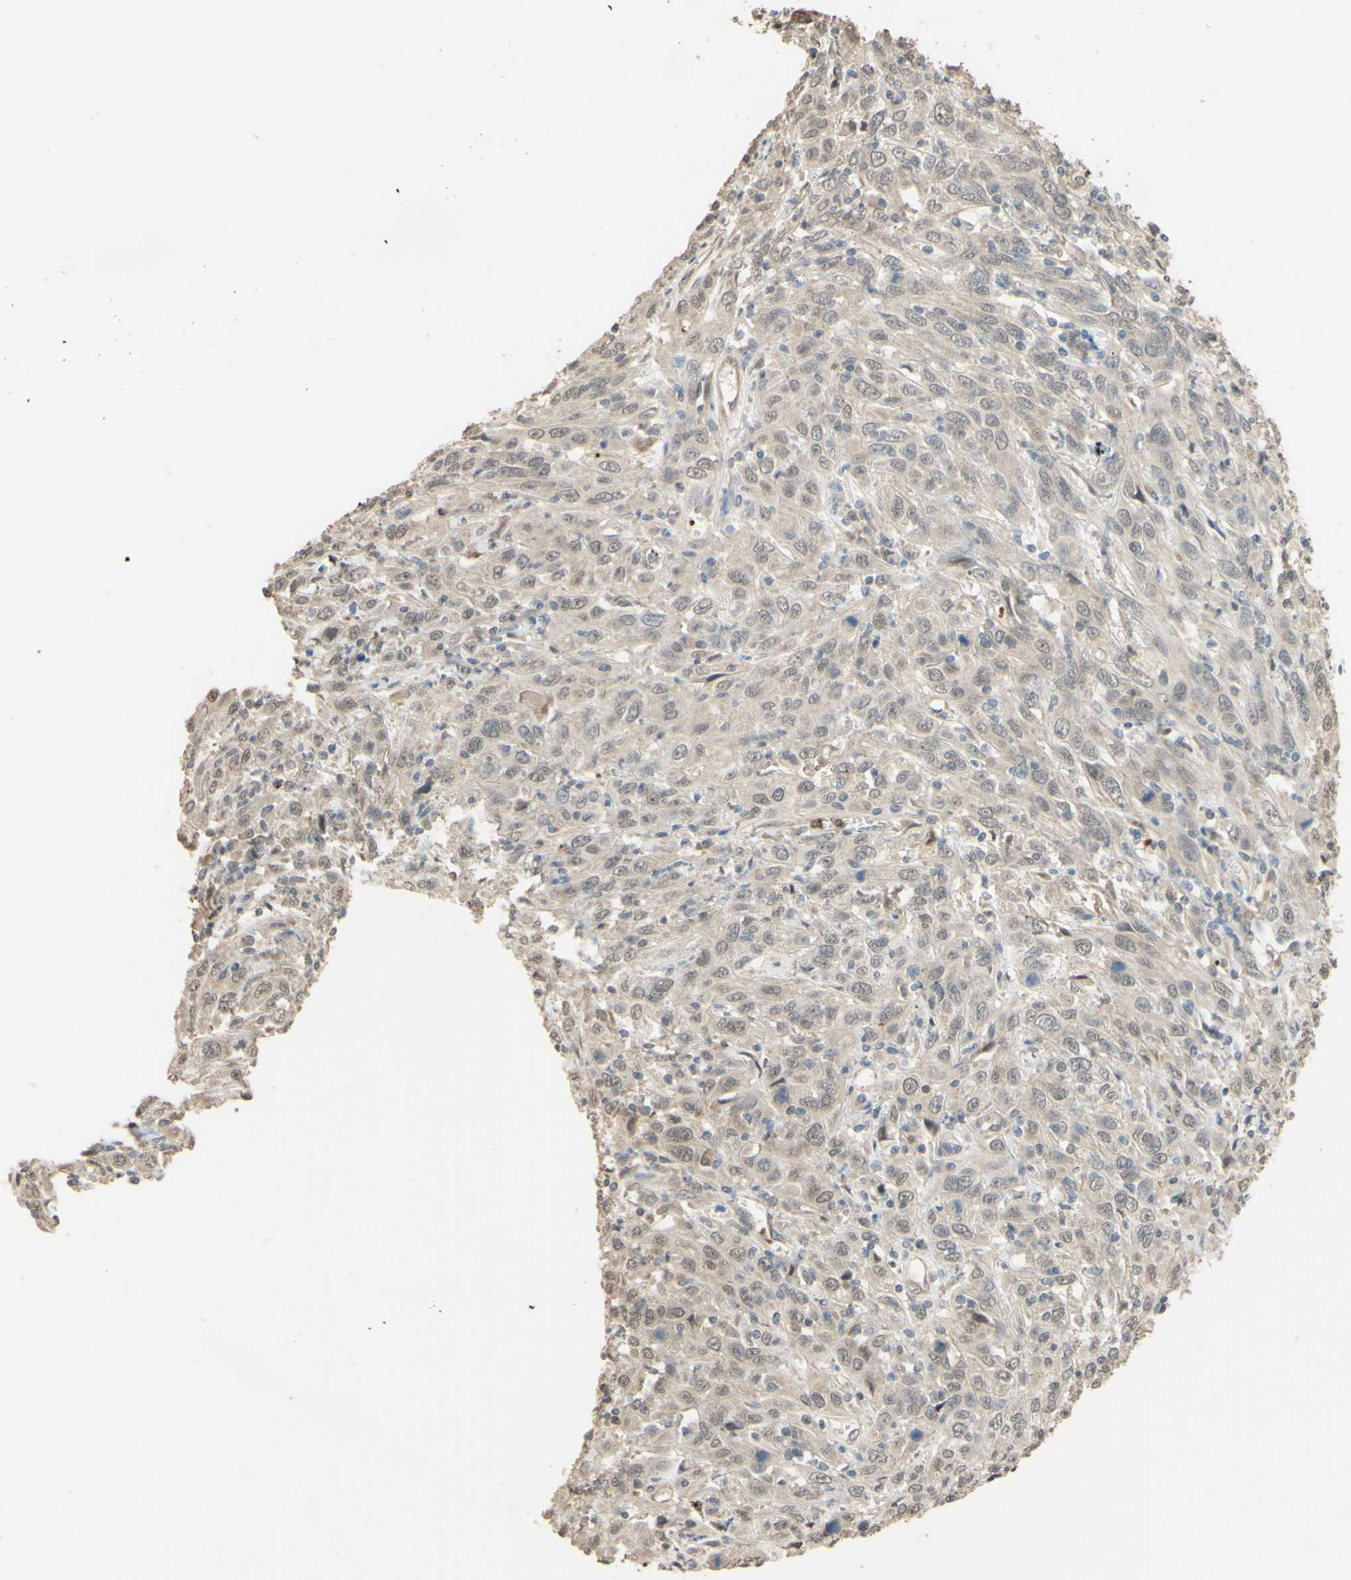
{"staining": {"intensity": "weak", "quantity": "<25%", "location": "cytoplasmic/membranous"}, "tissue": "cervical cancer", "cell_type": "Tumor cells", "image_type": "cancer", "snomed": [{"axis": "morphology", "description": "Squamous cell carcinoma, NOS"}, {"axis": "topography", "description": "Cervix"}], "caption": "Human cervical cancer stained for a protein using immunohistochemistry (IHC) reveals no staining in tumor cells.", "gene": "SMIM19", "patient": {"sex": "female", "age": 46}}